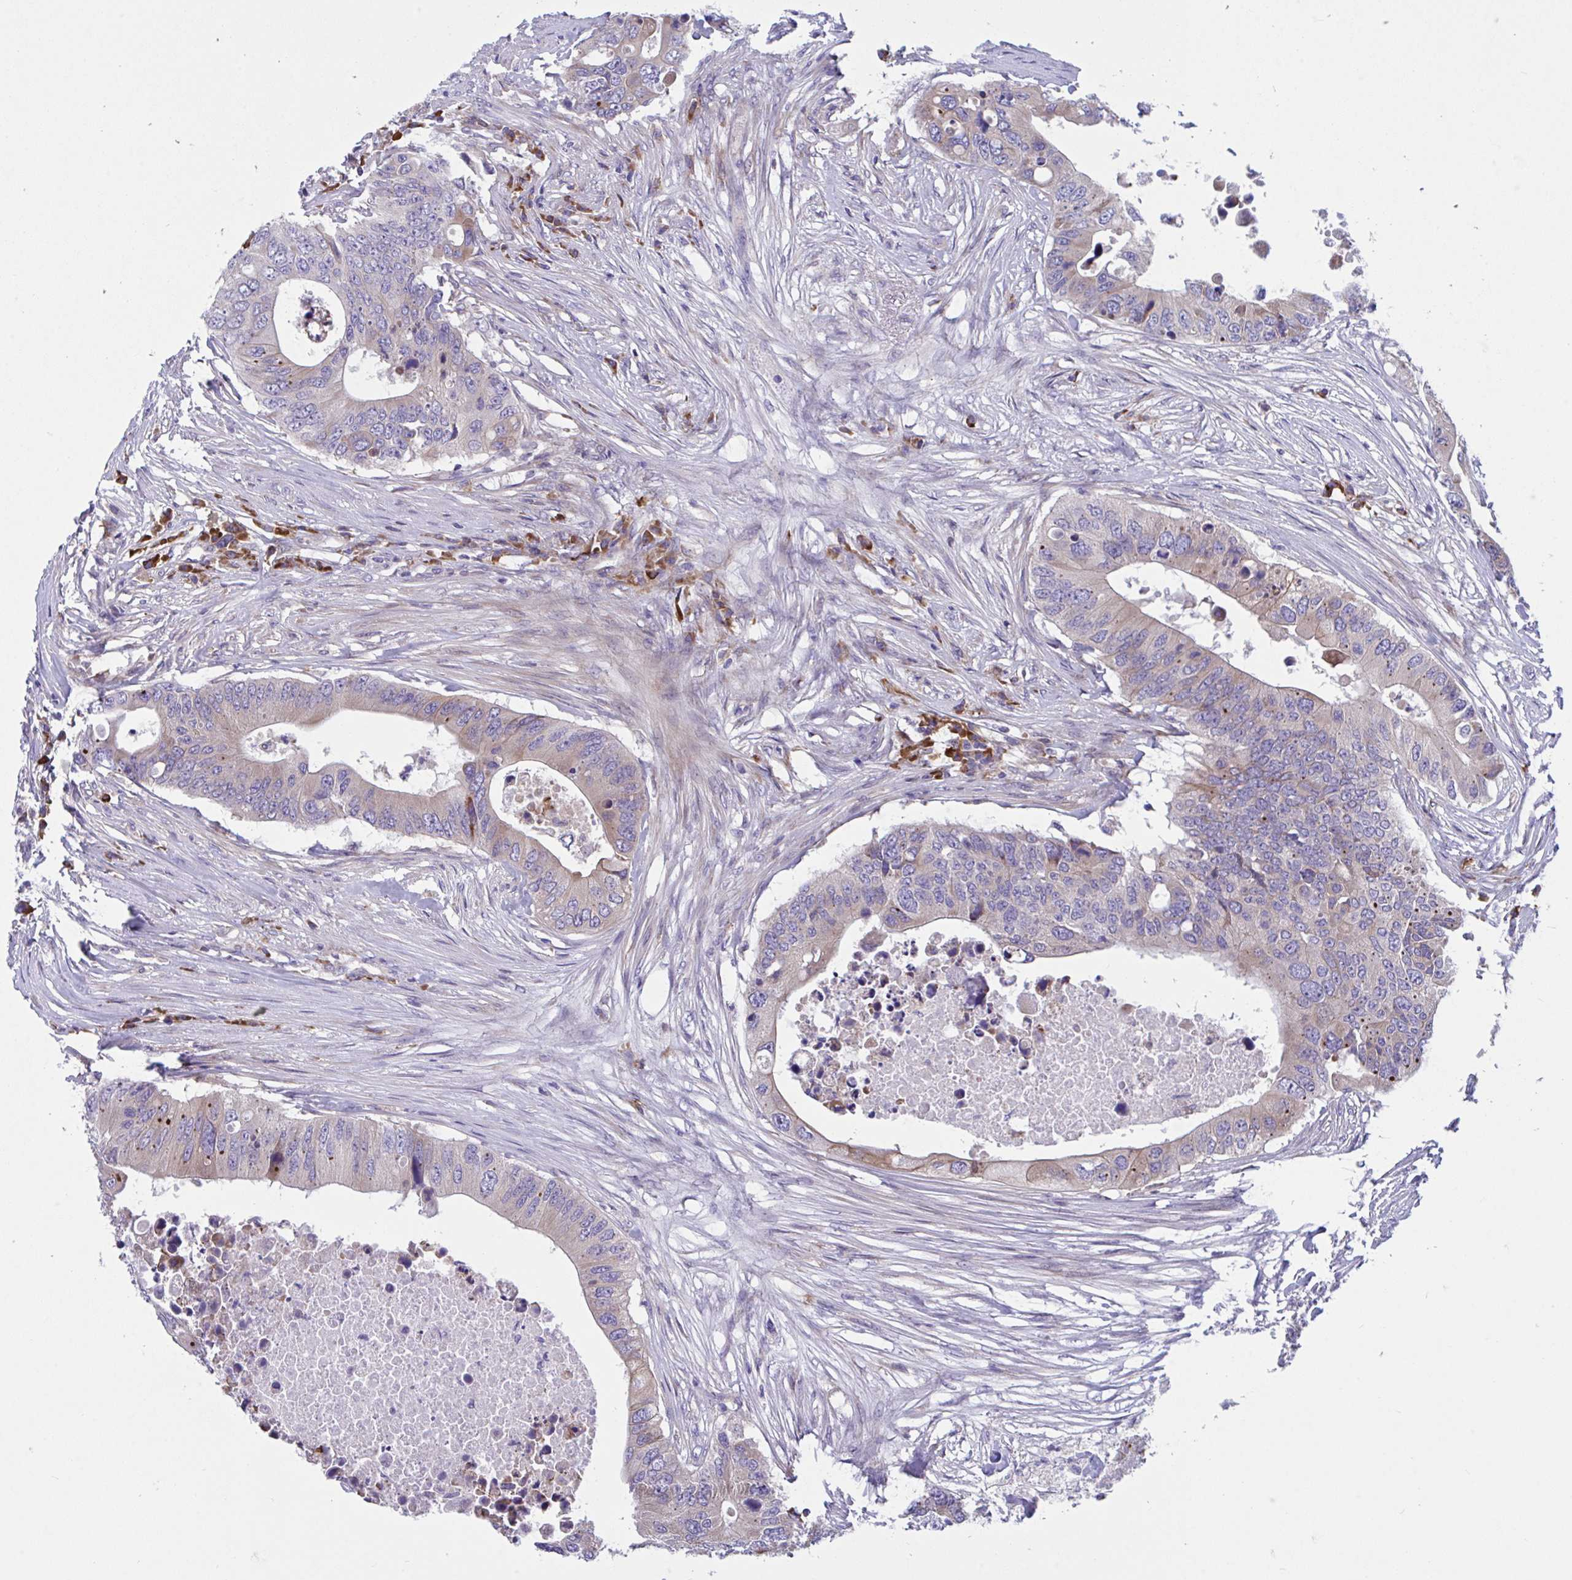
{"staining": {"intensity": "weak", "quantity": "<25%", "location": "cytoplasmic/membranous"}, "tissue": "colorectal cancer", "cell_type": "Tumor cells", "image_type": "cancer", "snomed": [{"axis": "morphology", "description": "Adenocarcinoma, NOS"}, {"axis": "topography", "description": "Colon"}], "caption": "DAB immunohistochemical staining of human colorectal cancer demonstrates no significant expression in tumor cells. Nuclei are stained in blue.", "gene": "WBP1", "patient": {"sex": "male", "age": 71}}